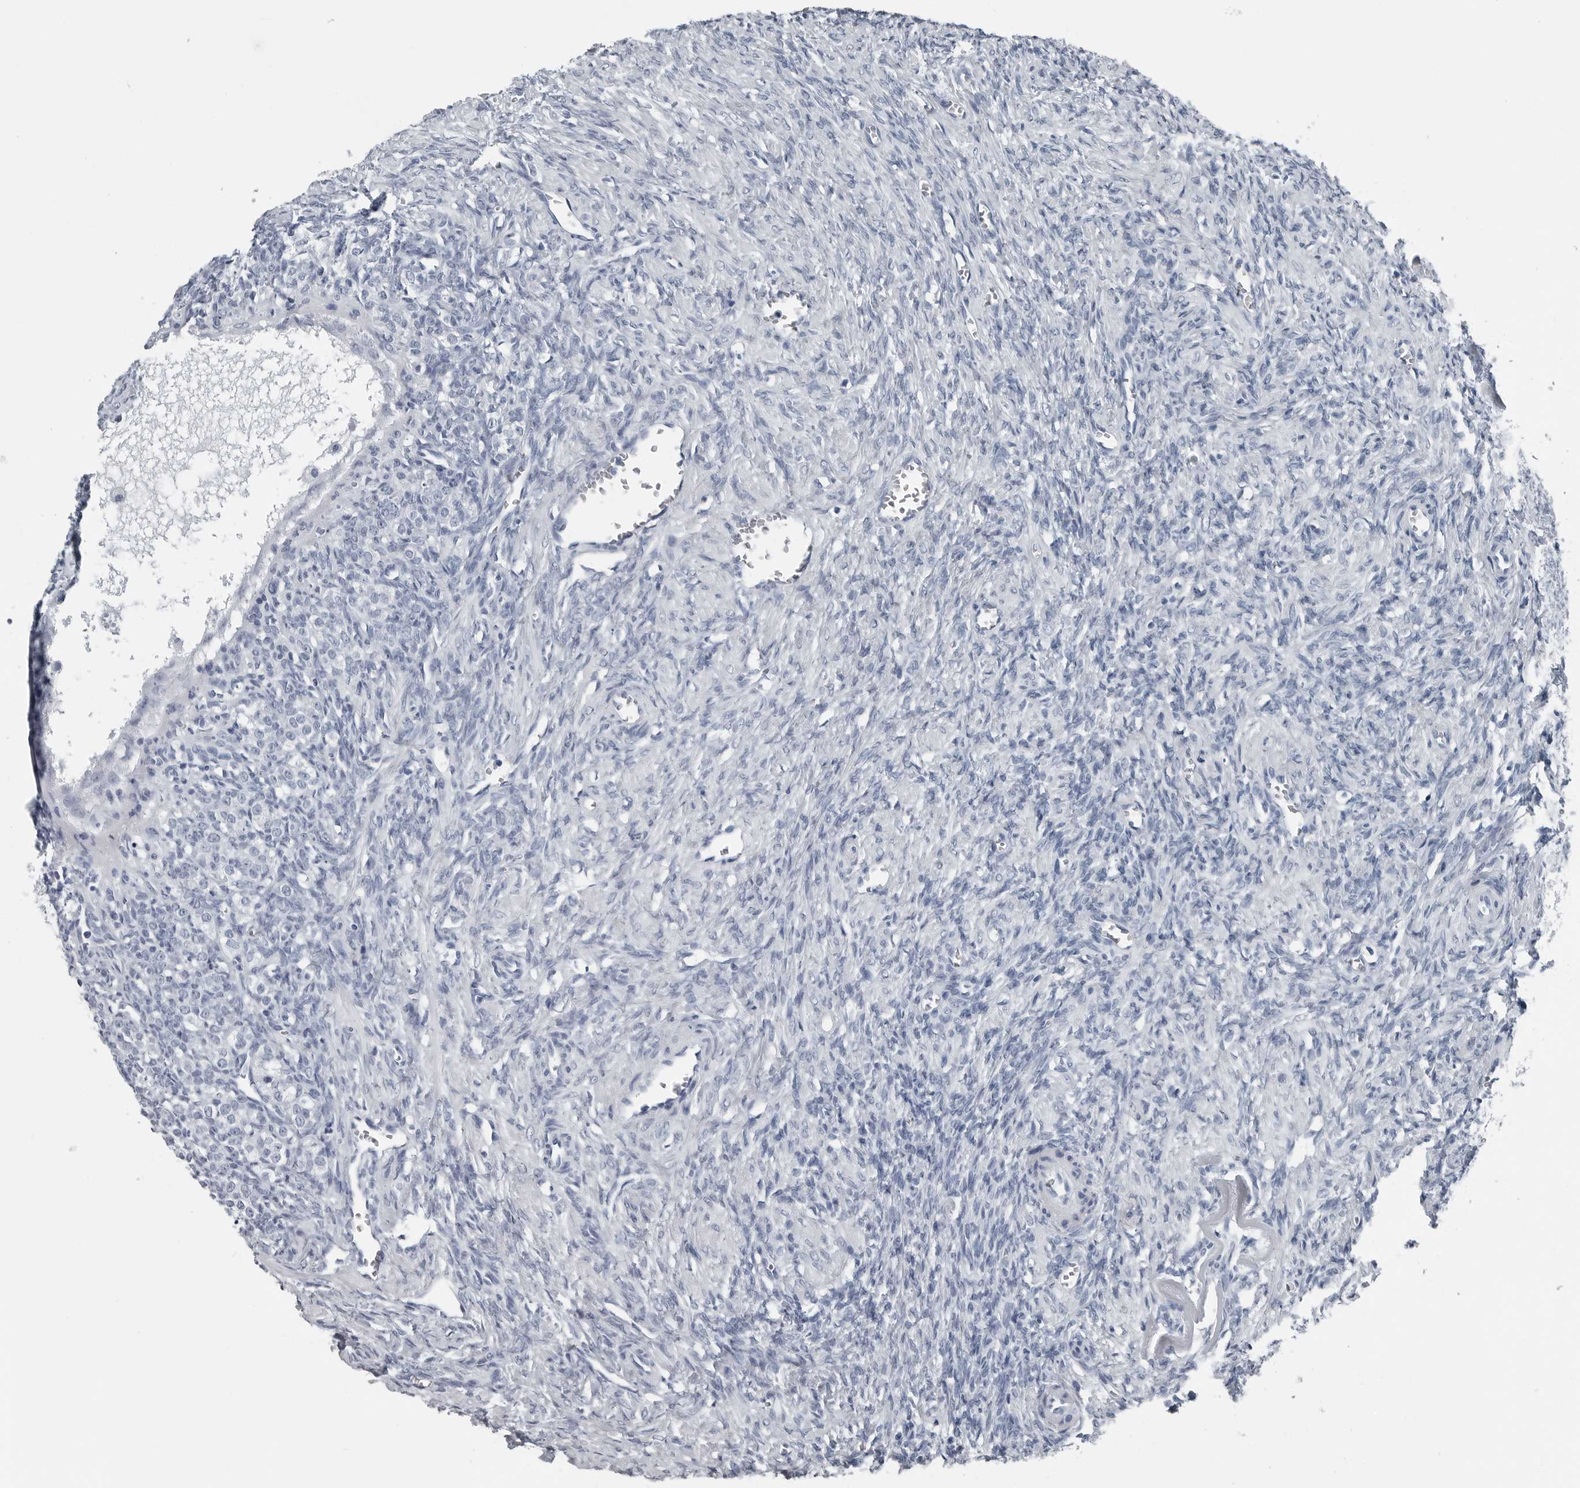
{"staining": {"intensity": "negative", "quantity": "none", "location": "none"}, "tissue": "ovary", "cell_type": "Ovarian stroma cells", "image_type": "normal", "snomed": [{"axis": "morphology", "description": "Normal tissue, NOS"}, {"axis": "topography", "description": "Ovary"}], "caption": "A high-resolution photomicrograph shows IHC staining of normal ovary, which exhibits no significant positivity in ovarian stroma cells. The staining was performed using DAB (3,3'-diaminobenzidine) to visualize the protein expression in brown, while the nuclei were stained in blue with hematoxylin (Magnification: 20x).", "gene": "SPINK1", "patient": {"sex": "female", "age": 27}}